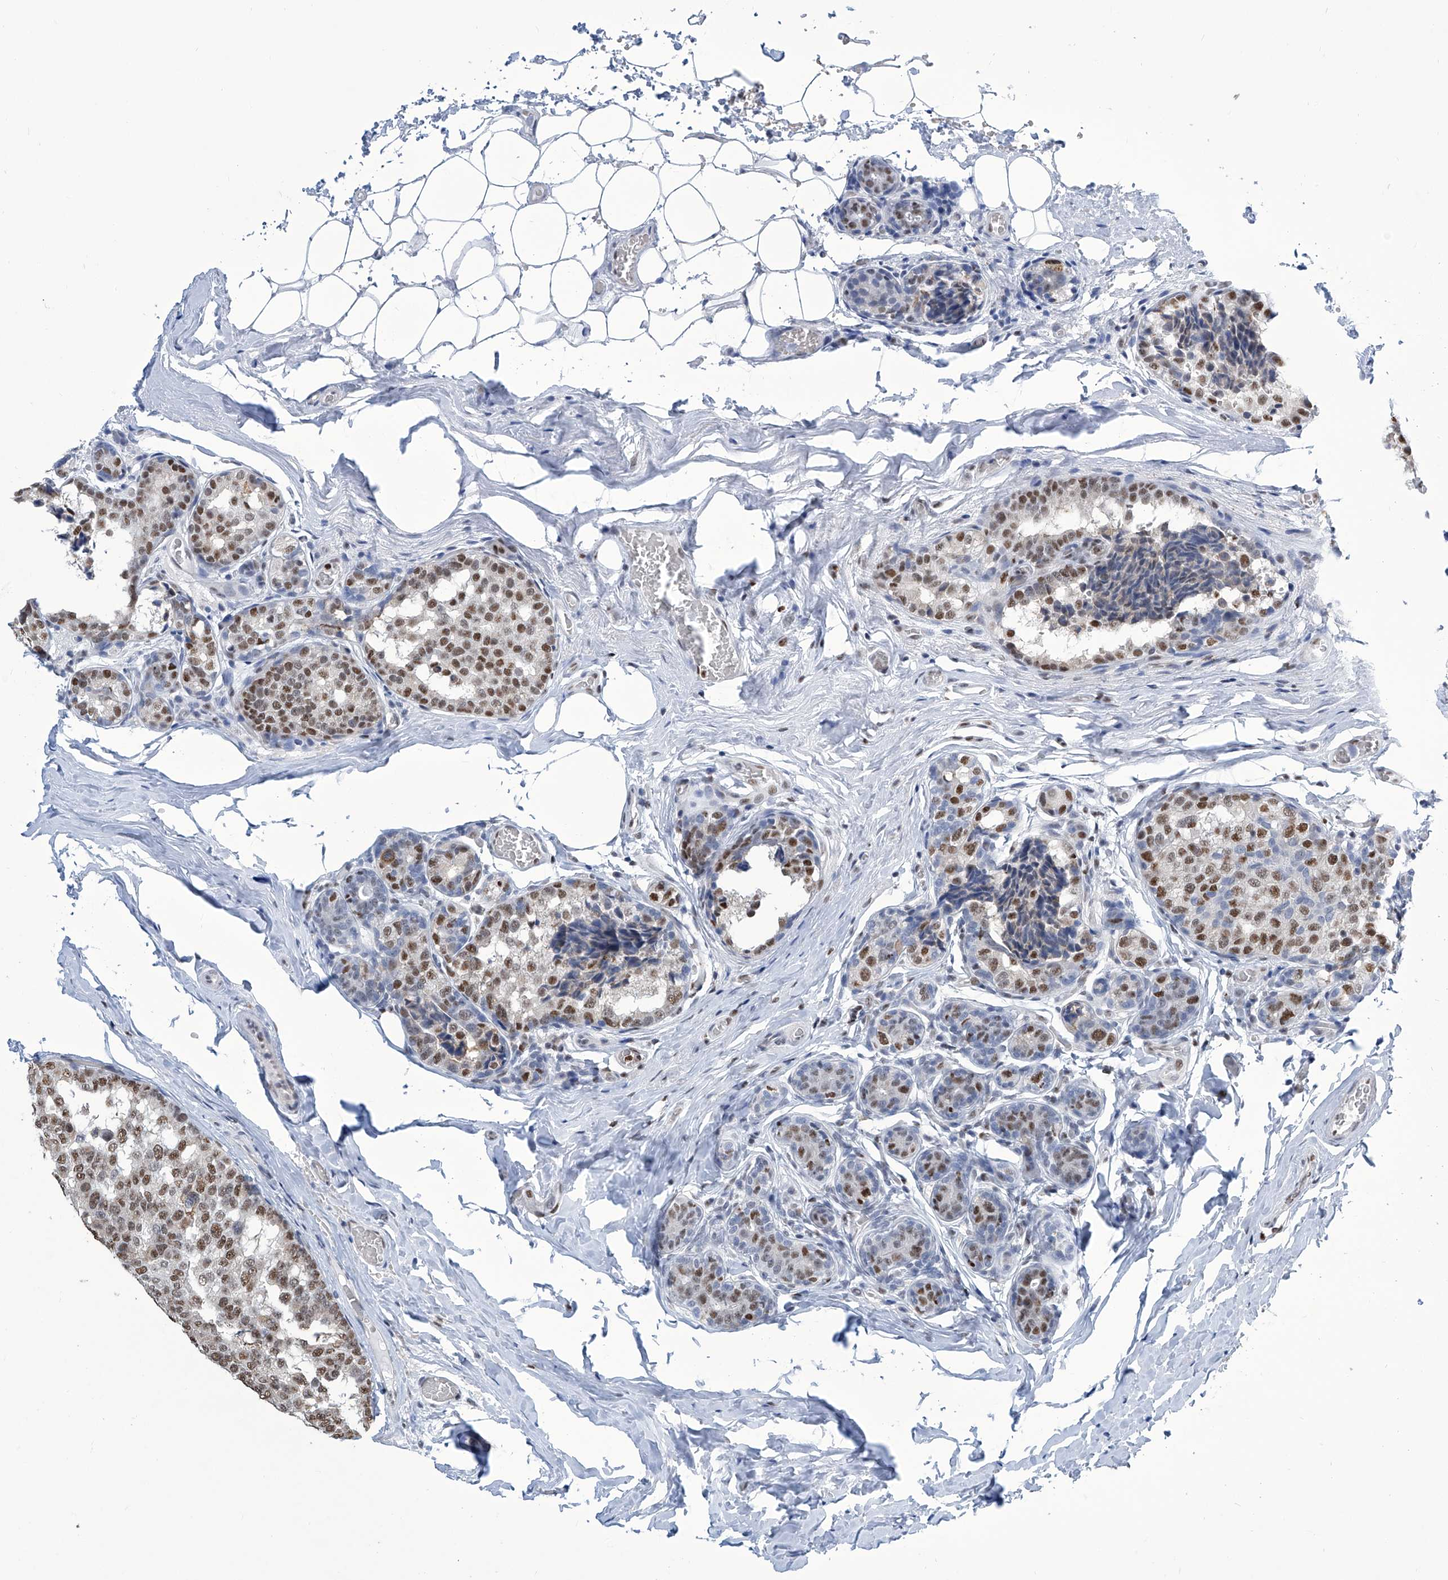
{"staining": {"intensity": "moderate", "quantity": ">75%", "location": "nuclear"}, "tissue": "breast cancer", "cell_type": "Tumor cells", "image_type": "cancer", "snomed": [{"axis": "morphology", "description": "Normal tissue, NOS"}, {"axis": "morphology", "description": "Duct carcinoma"}, {"axis": "topography", "description": "Breast"}], "caption": "About >75% of tumor cells in human breast cancer reveal moderate nuclear protein staining as visualized by brown immunohistochemical staining.", "gene": "SREBF2", "patient": {"sex": "female", "age": 43}}